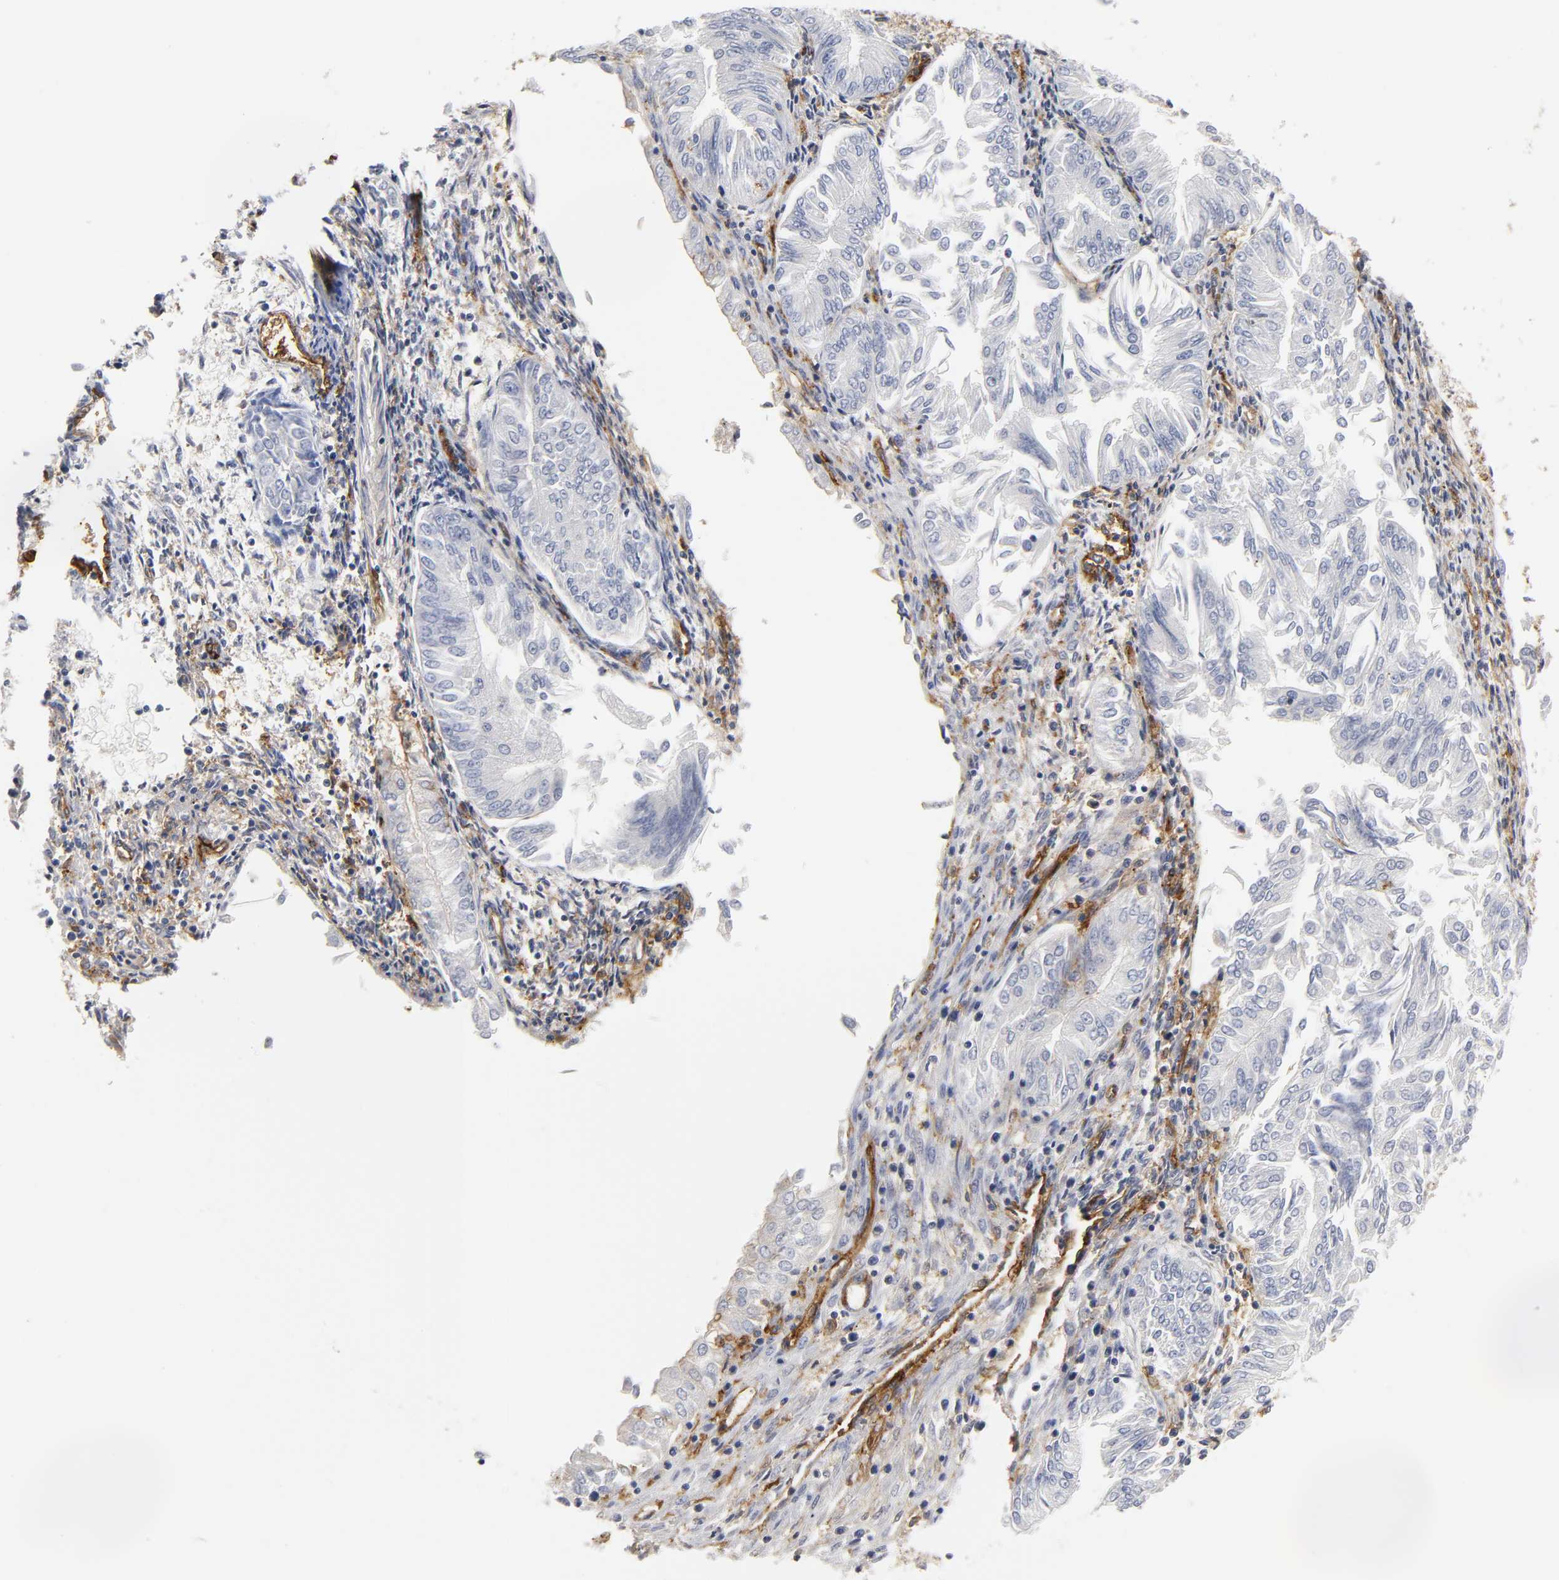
{"staining": {"intensity": "moderate", "quantity": "<25%", "location": "cytoplasmic/membranous"}, "tissue": "endometrial cancer", "cell_type": "Tumor cells", "image_type": "cancer", "snomed": [{"axis": "morphology", "description": "Adenocarcinoma, NOS"}, {"axis": "topography", "description": "Endometrium"}], "caption": "Endometrial cancer stained with a protein marker reveals moderate staining in tumor cells.", "gene": "ICAM1", "patient": {"sex": "female", "age": 53}}